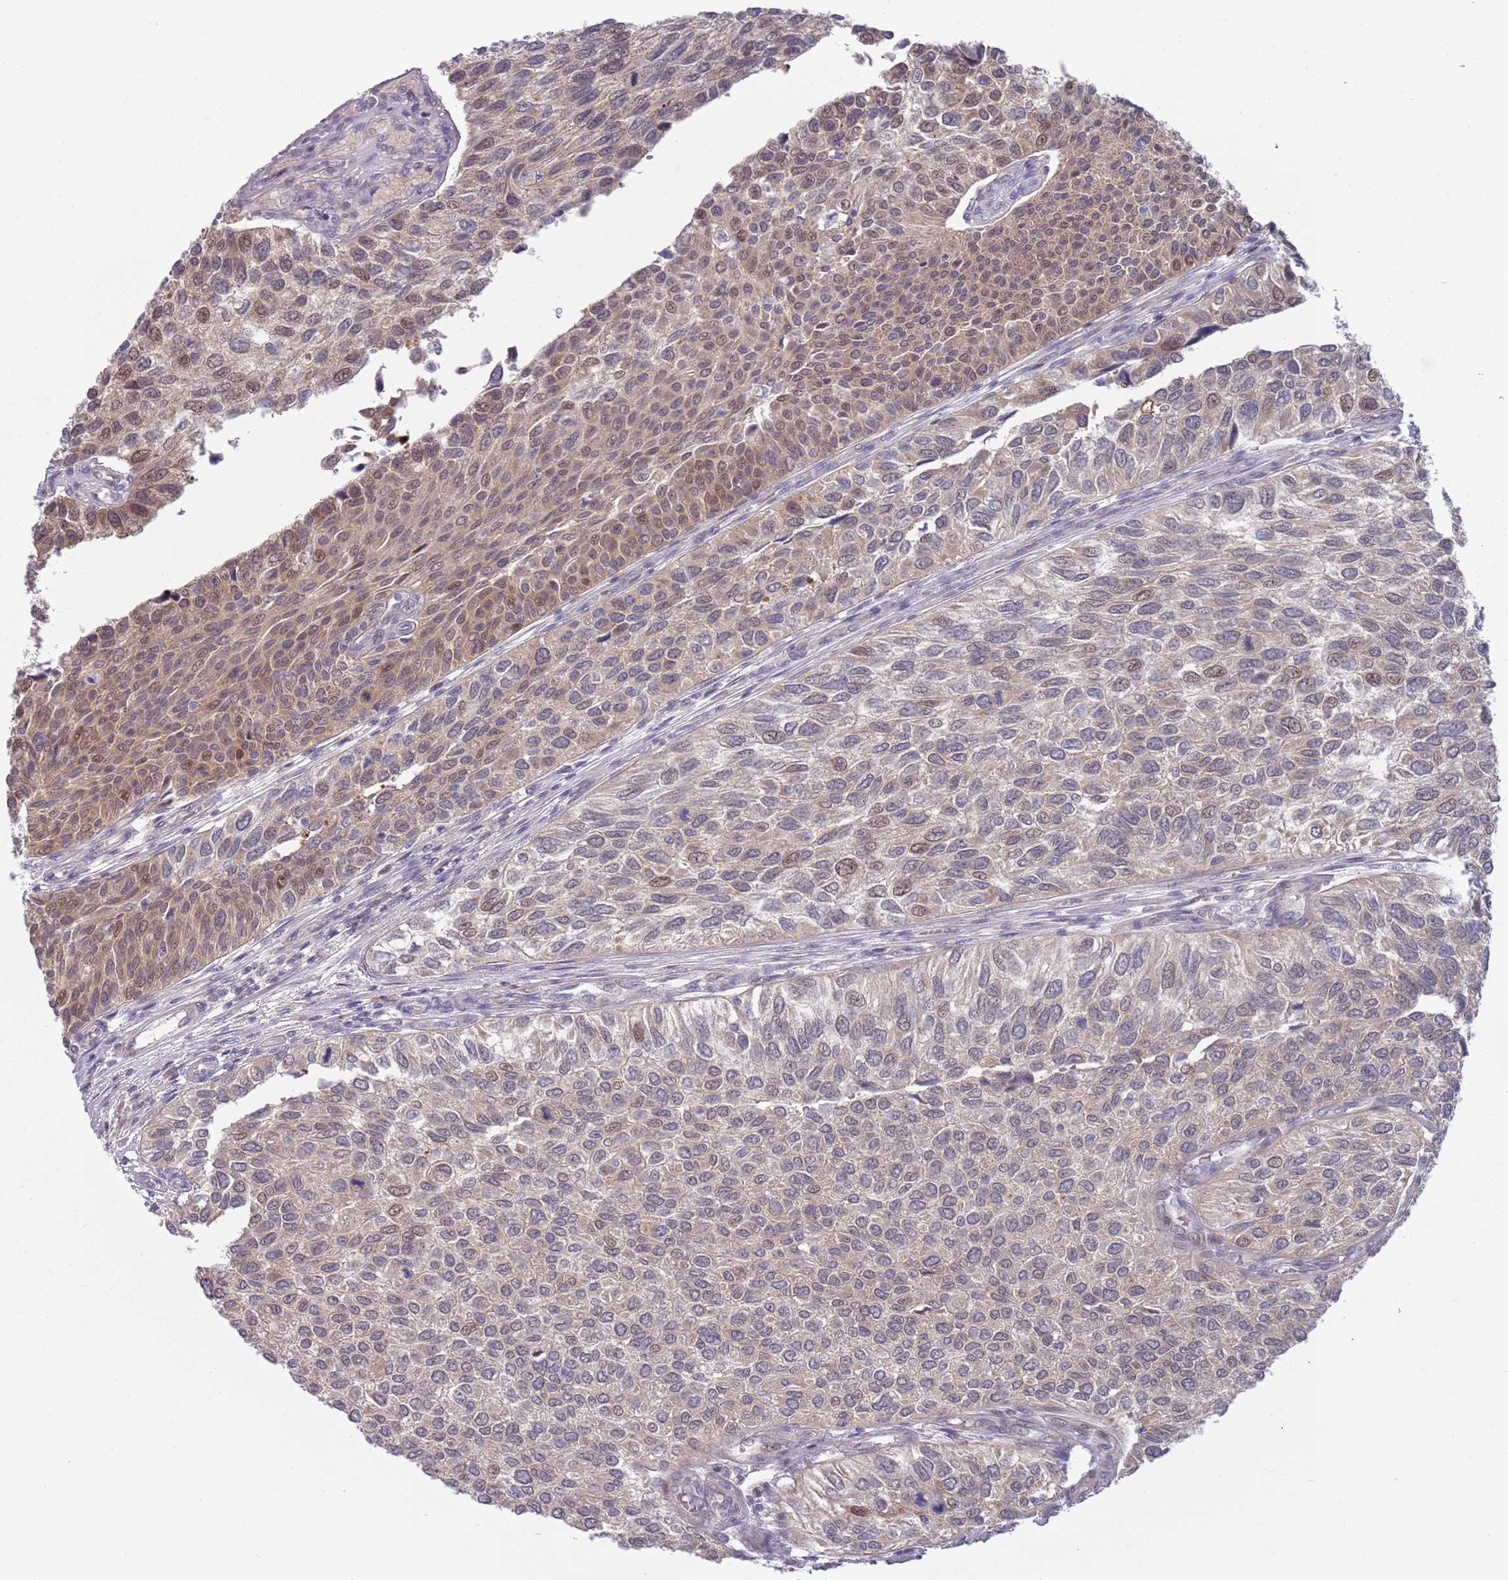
{"staining": {"intensity": "weak", "quantity": ">75%", "location": "cytoplasmic/membranous,nuclear"}, "tissue": "urothelial cancer", "cell_type": "Tumor cells", "image_type": "cancer", "snomed": [{"axis": "morphology", "description": "Urothelial carcinoma, NOS"}, {"axis": "topography", "description": "Urinary bladder"}], "caption": "Weak cytoplasmic/membranous and nuclear staining is identified in about >75% of tumor cells in transitional cell carcinoma.", "gene": "CLNS1A", "patient": {"sex": "male", "age": 55}}